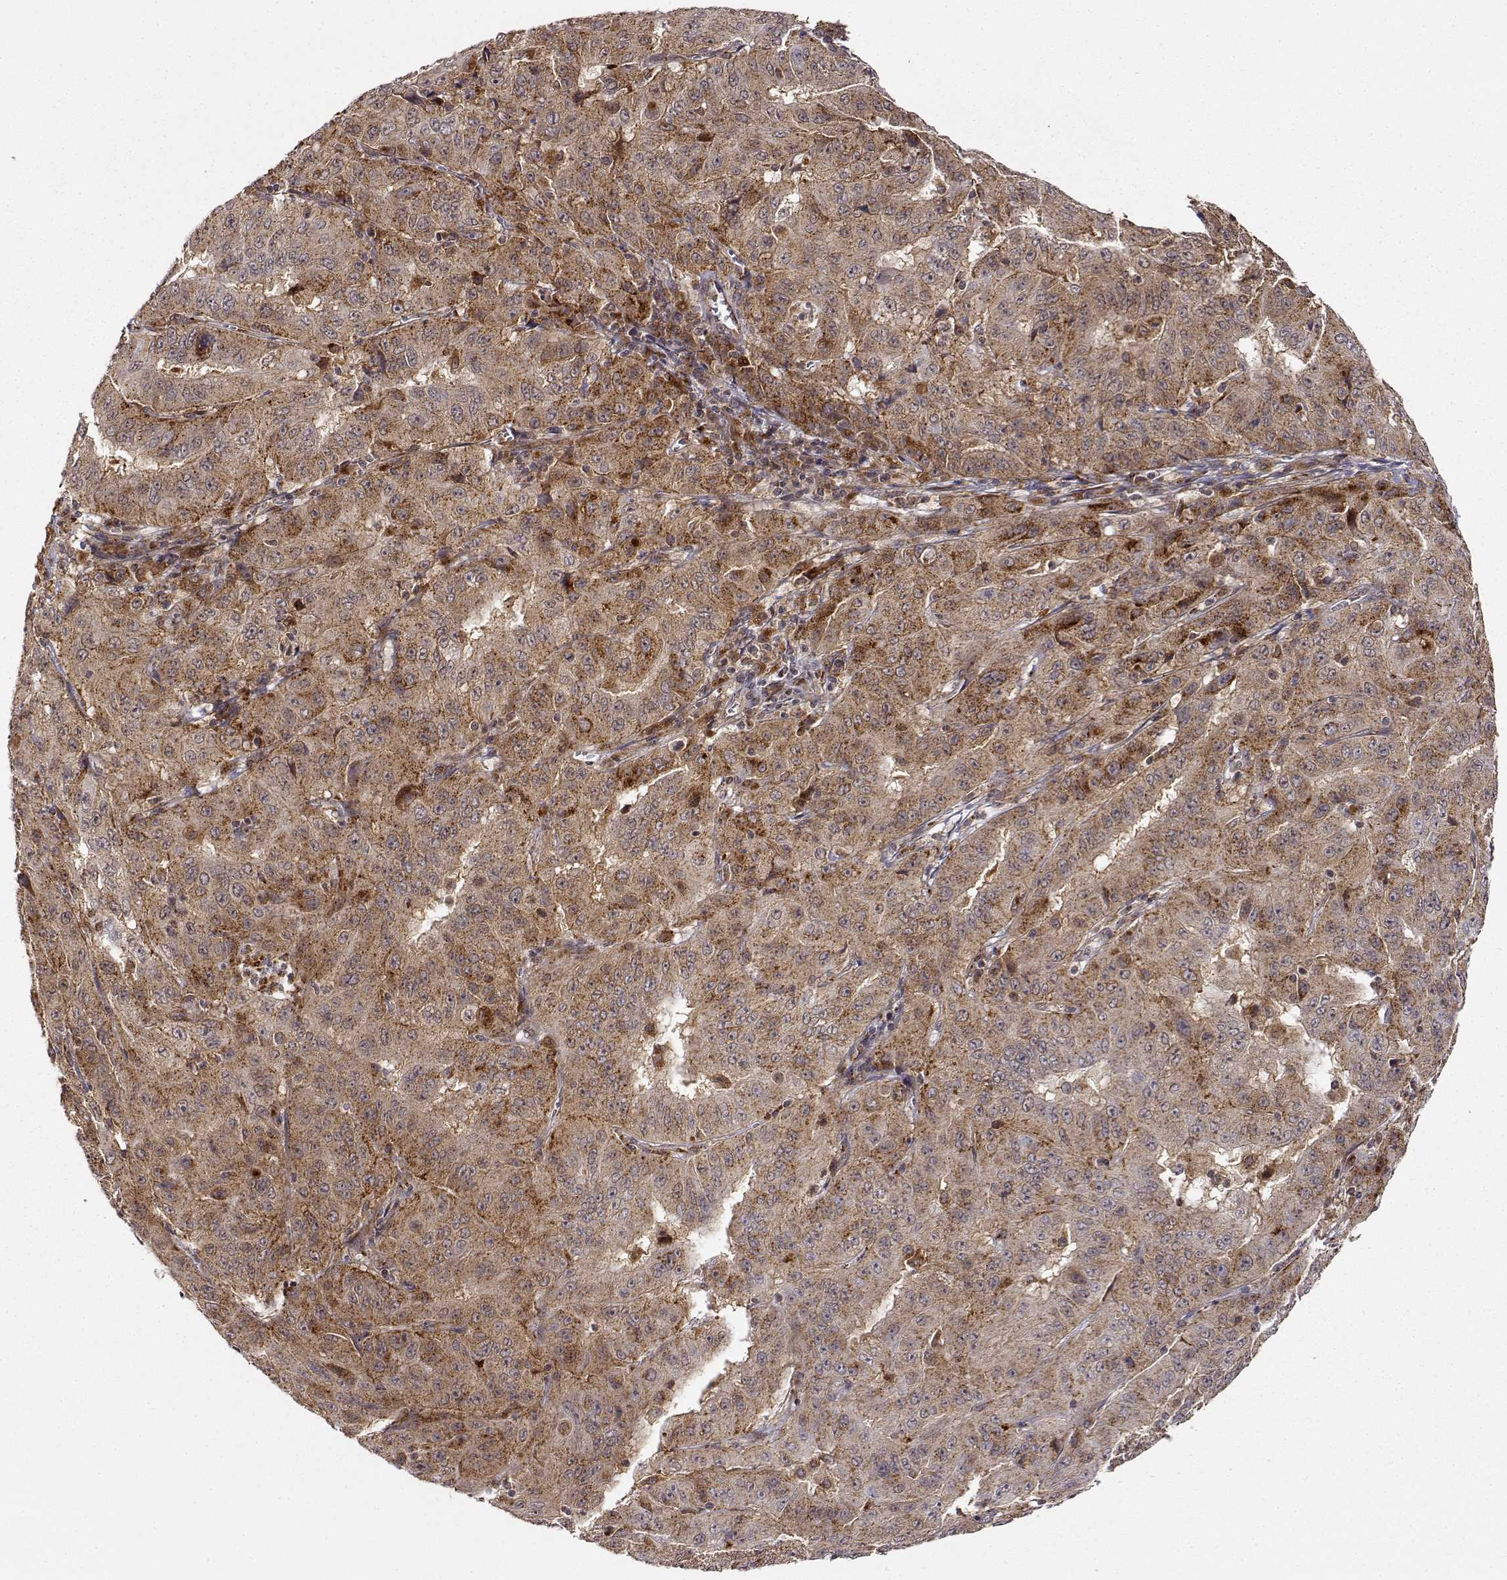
{"staining": {"intensity": "moderate", "quantity": ">75%", "location": "cytoplasmic/membranous"}, "tissue": "pancreatic cancer", "cell_type": "Tumor cells", "image_type": "cancer", "snomed": [{"axis": "morphology", "description": "Adenocarcinoma, NOS"}, {"axis": "topography", "description": "Pancreas"}], "caption": "Pancreatic cancer stained with a protein marker displays moderate staining in tumor cells.", "gene": "RNF13", "patient": {"sex": "male", "age": 63}}